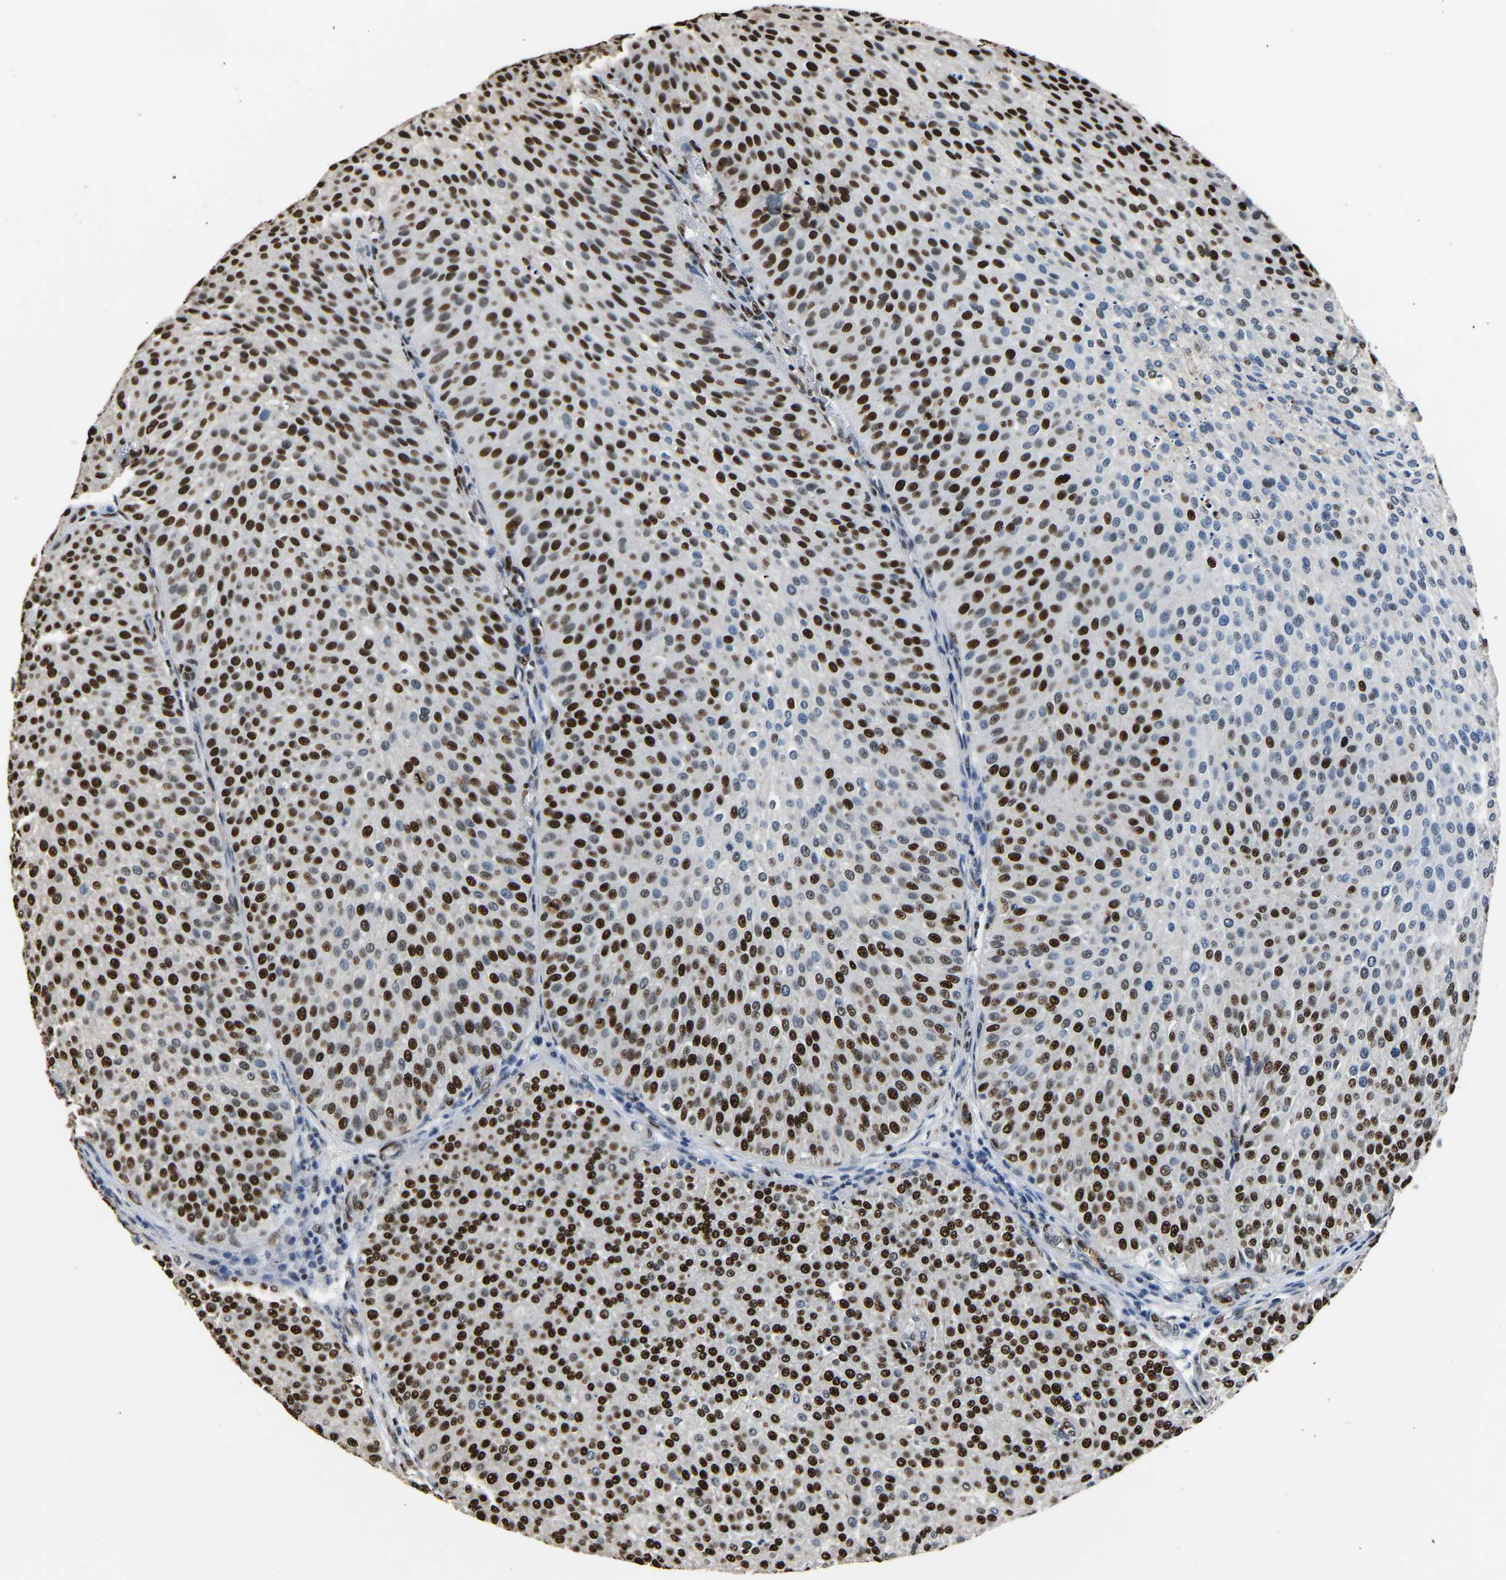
{"staining": {"intensity": "strong", "quantity": ">75%", "location": "nuclear"}, "tissue": "urothelial cancer", "cell_type": "Tumor cells", "image_type": "cancer", "snomed": [{"axis": "morphology", "description": "Urothelial carcinoma, Low grade"}, {"axis": "topography", "description": "Smooth muscle"}, {"axis": "topography", "description": "Urinary bladder"}], "caption": "The micrograph displays immunohistochemical staining of urothelial carcinoma (low-grade). There is strong nuclear expression is present in about >75% of tumor cells. The staining was performed using DAB to visualize the protein expression in brown, while the nuclei were stained in blue with hematoxylin (Magnification: 20x).", "gene": "SAFB", "patient": {"sex": "male", "age": 60}}